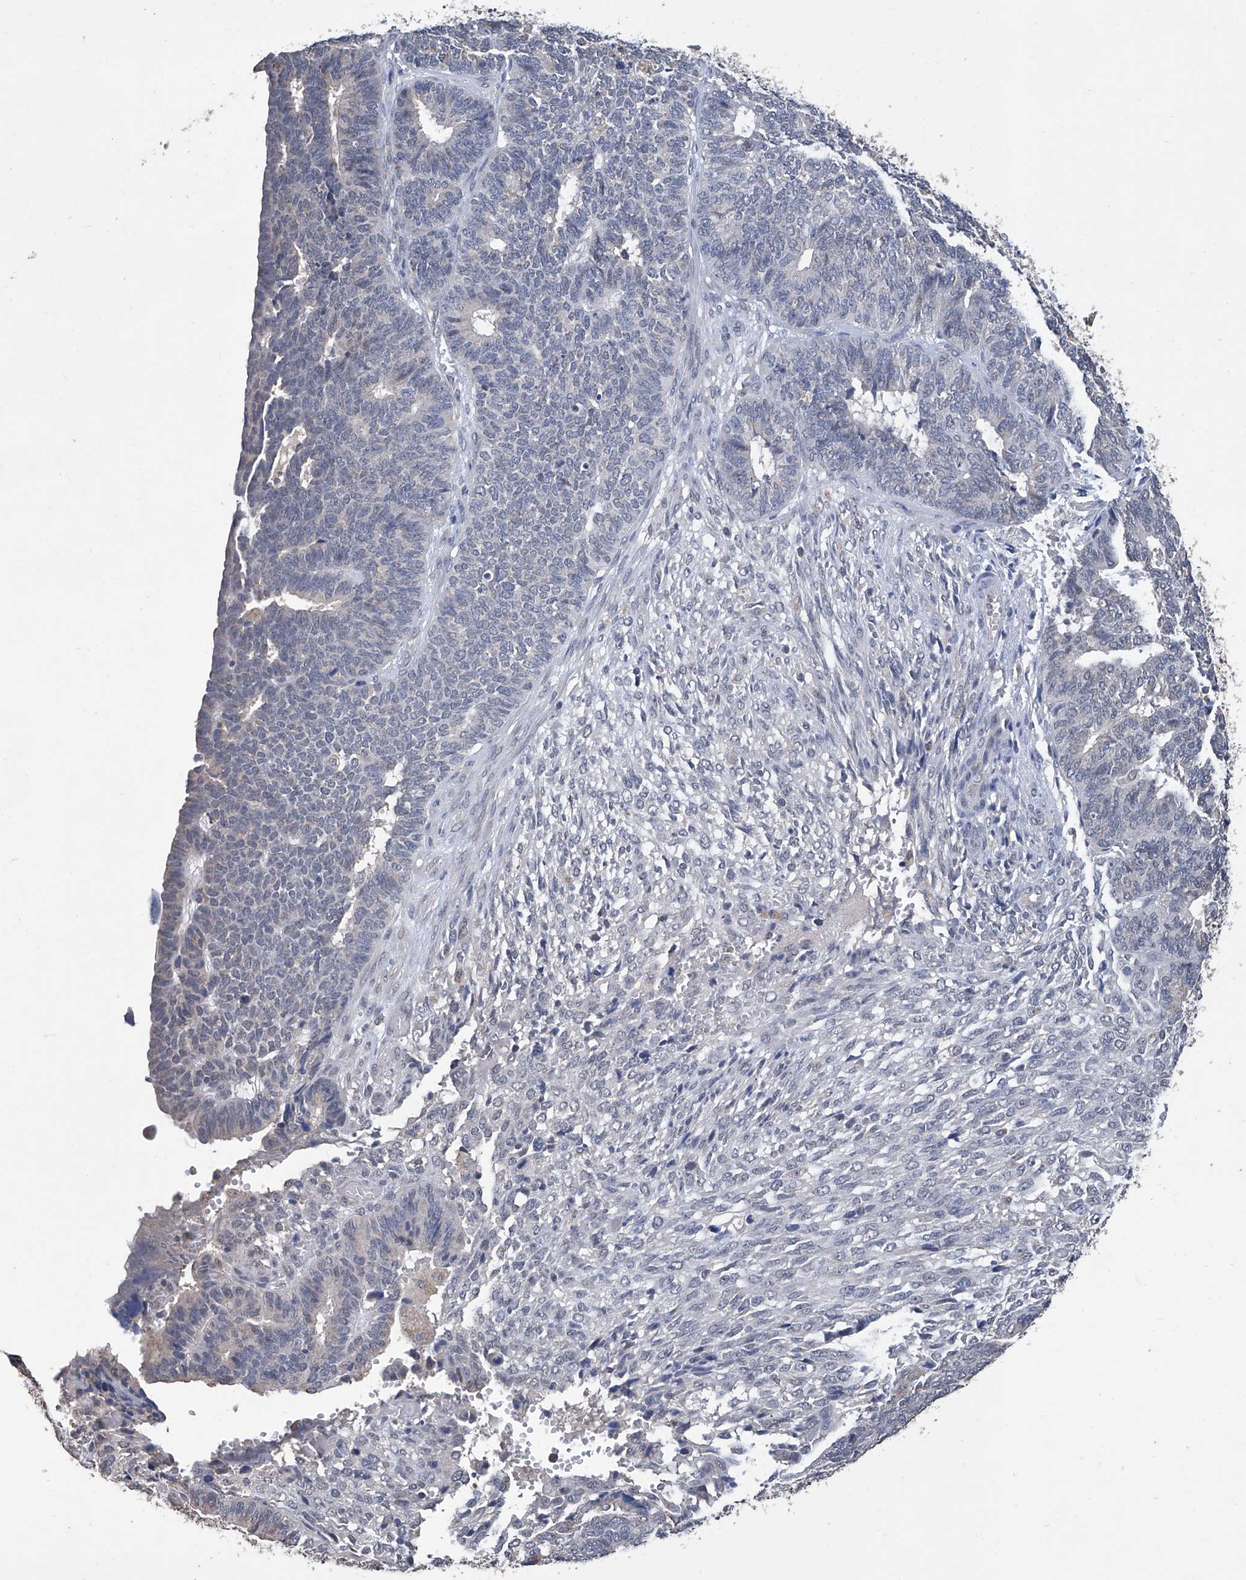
{"staining": {"intensity": "negative", "quantity": "none", "location": "none"}, "tissue": "endometrial cancer", "cell_type": "Tumor cells", "image_type": "cancer", "snomed": [{"axis": "morphology", "description": "Adenocarcinoma, NOS"}, {"axis": "topography", "description": "Endometrium"}], "caption": "Human endometrial cancer stained for a protein using IHC shows no positivity in tumor cells.", "gene": "GPT", "patient": {"sex": "female", "age": 70}}